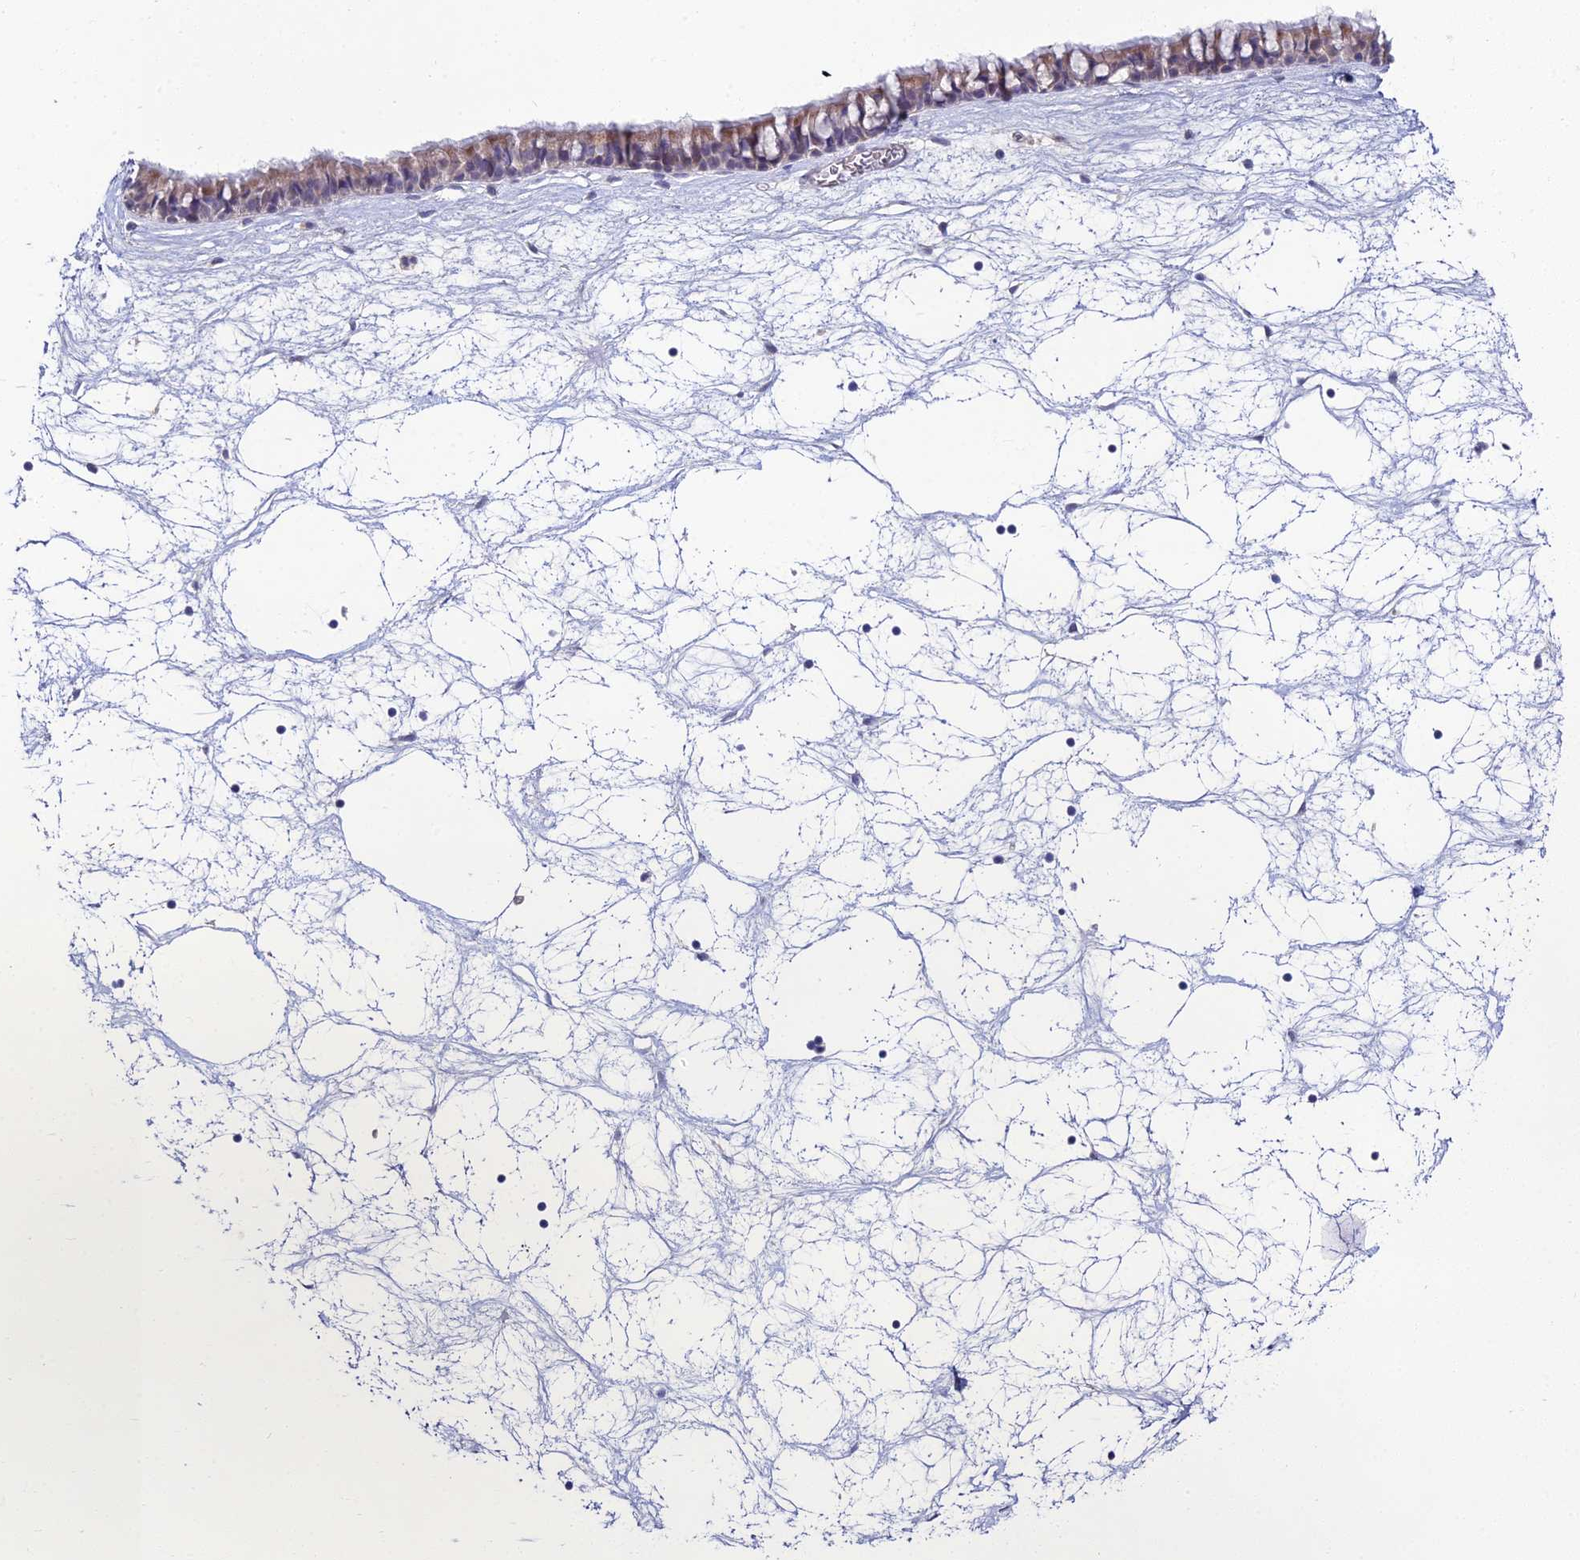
{"staining": {"intensity": "moderate", "quantity": "25%-75%", "location": "cytoplasmic/membranous"}, "tissue": "nasopharynx", "cell_type": "Respiratory epithelial cells", "image_type": "normal", "snomed": [{"axis": "morphology", "description": "Normal tissue, NOS"}, {"axis": "topography", "description": "Nasopharynx"}], "caption": "Brown immunohistochemical staining in benign nasopharynx exhibits moderate cytoplasmic/membranous staining in approximately 25%-75% of respiratory epithelial cells.", "gene": "WDR43", "patient": {"sex": "male", "age": 64}}